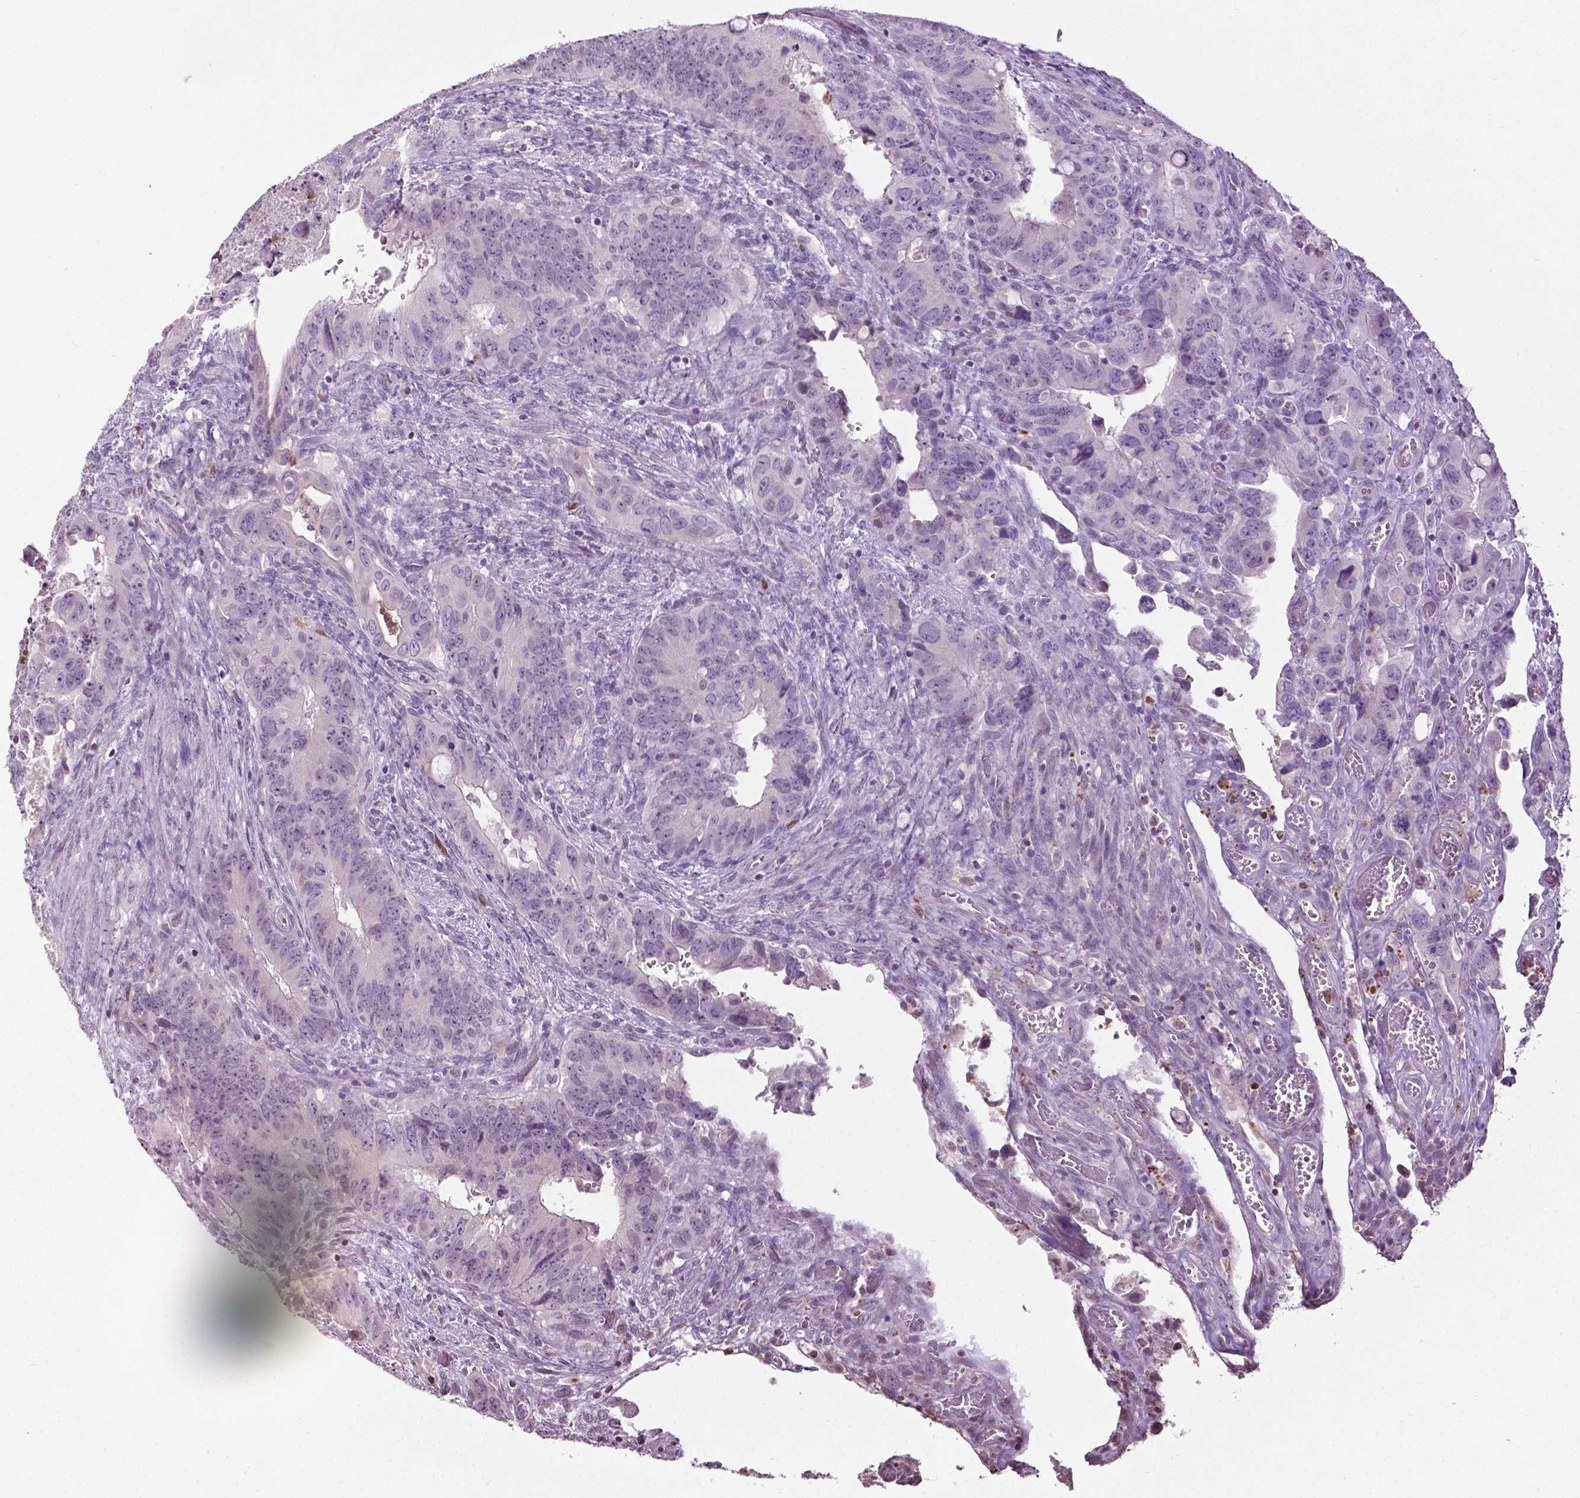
{"staining": {"intensity": "negative", "quantity": "none", "location": "none"}, "tissue": "colorectal cancer", "cell_type": "Tumor cells", "image_type": "cancer", "snomed": [{"axis": "morphology", "description": "Adenocarcinoma, NOS"}, {"axis": "topography", "description": "Rectum"}], "caption": "IHC of colorectal cancer (adenocarcinoma) shows no positivity in tumor cells. (DAB immunohistochemistry (IHC), high magnification).", "gene": "NTNG2", "patient": {"sex": "male", "age": 78}}